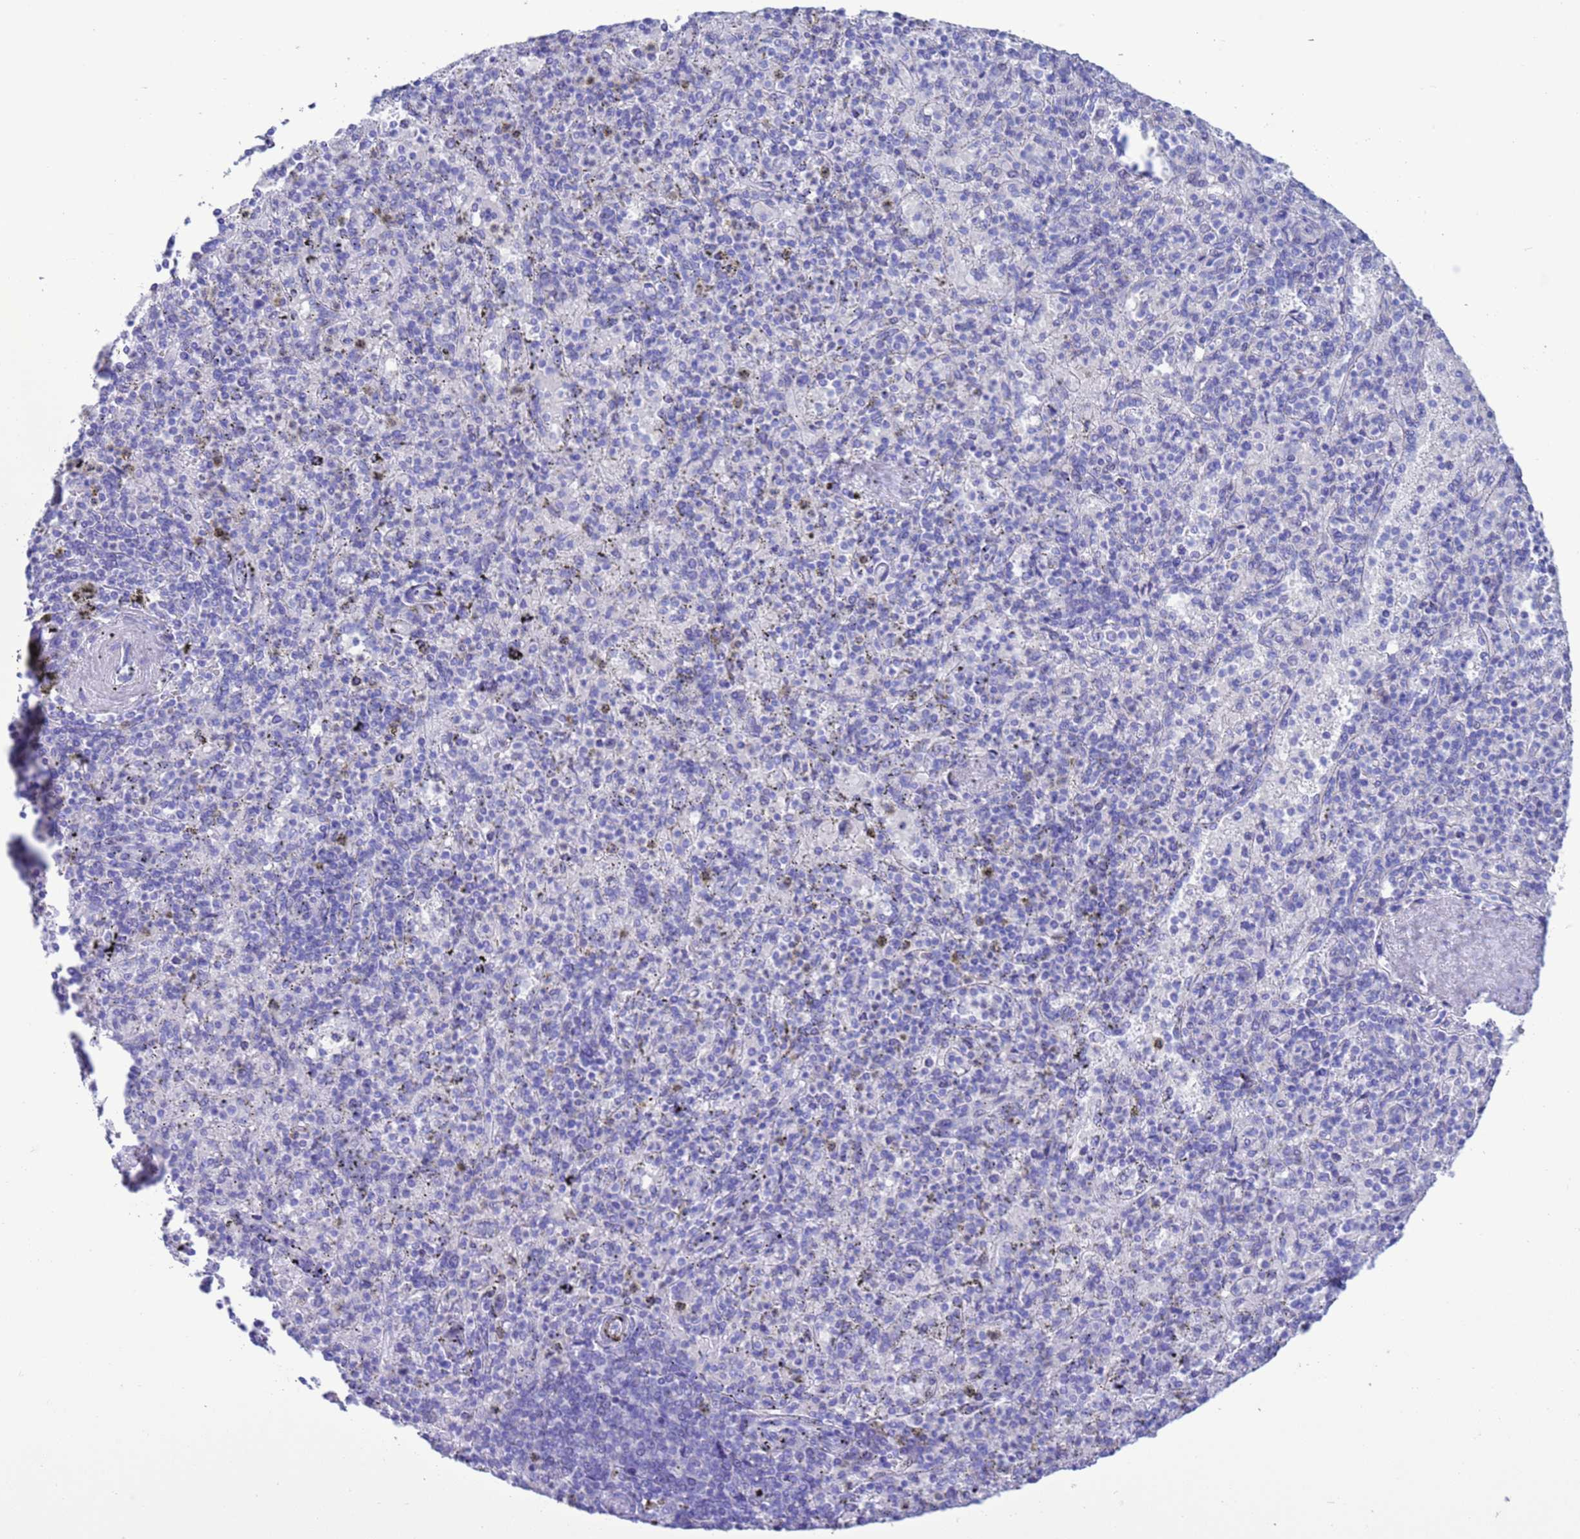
{"staining": {"intensity": "negative", "quantity": "none", "location": "none"}, "tissue": "spleen", "cell_type": "Cells in red pulp", "image_type": "normal", "snomed": [{"axis": "morphology", "description": "Normal tissue, NOS"}, {"axis": "topography", "description": "Spleen"}], "caption": "Immunohistochemistry (IHC) image of unremarkable spleen stained for a protein (brown), which demonstrates no staining in cells in red pulp.", "gene": "GSTM1", "patient": {"sex": "male", "age": 82}}